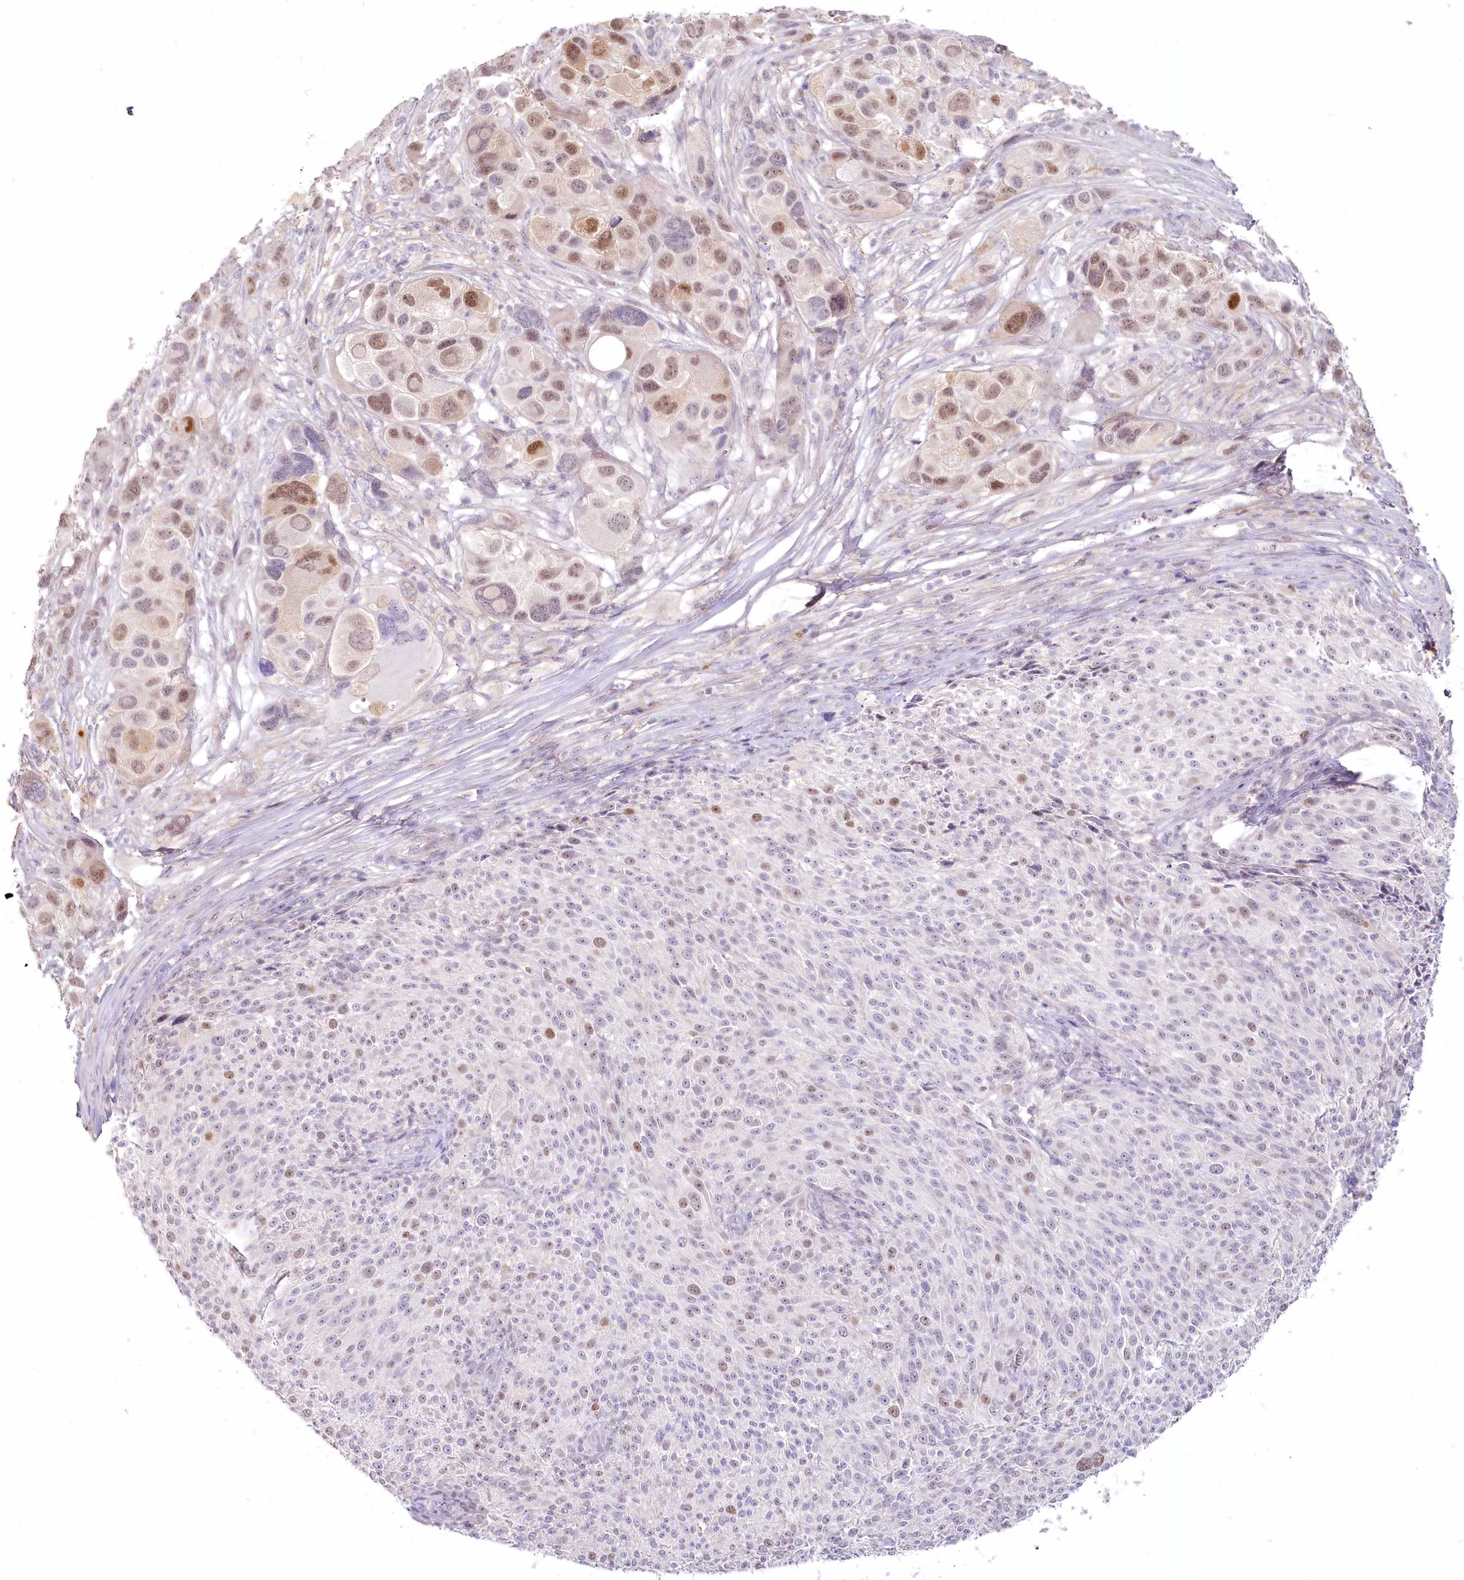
{"staining": {"intensity": "moderate", "quantity": "<25%", "location": "nuclear"}, "tissue": "melanoma", "cell_type": "Tumor cells", "image_type": "cancer", "snomed": [{"axis": "morphology", "description": "Malignant melanoma, NOS"}, {"axis": "topography", "description": "Skin of trunk"}], "caption": "Moderate nuclear staining for a protein is seen in approximately <25% of tumor cells of malignant melanoma using IHC.", "gene": "USP11", "patient": {"sex": "male", "age": 71}}